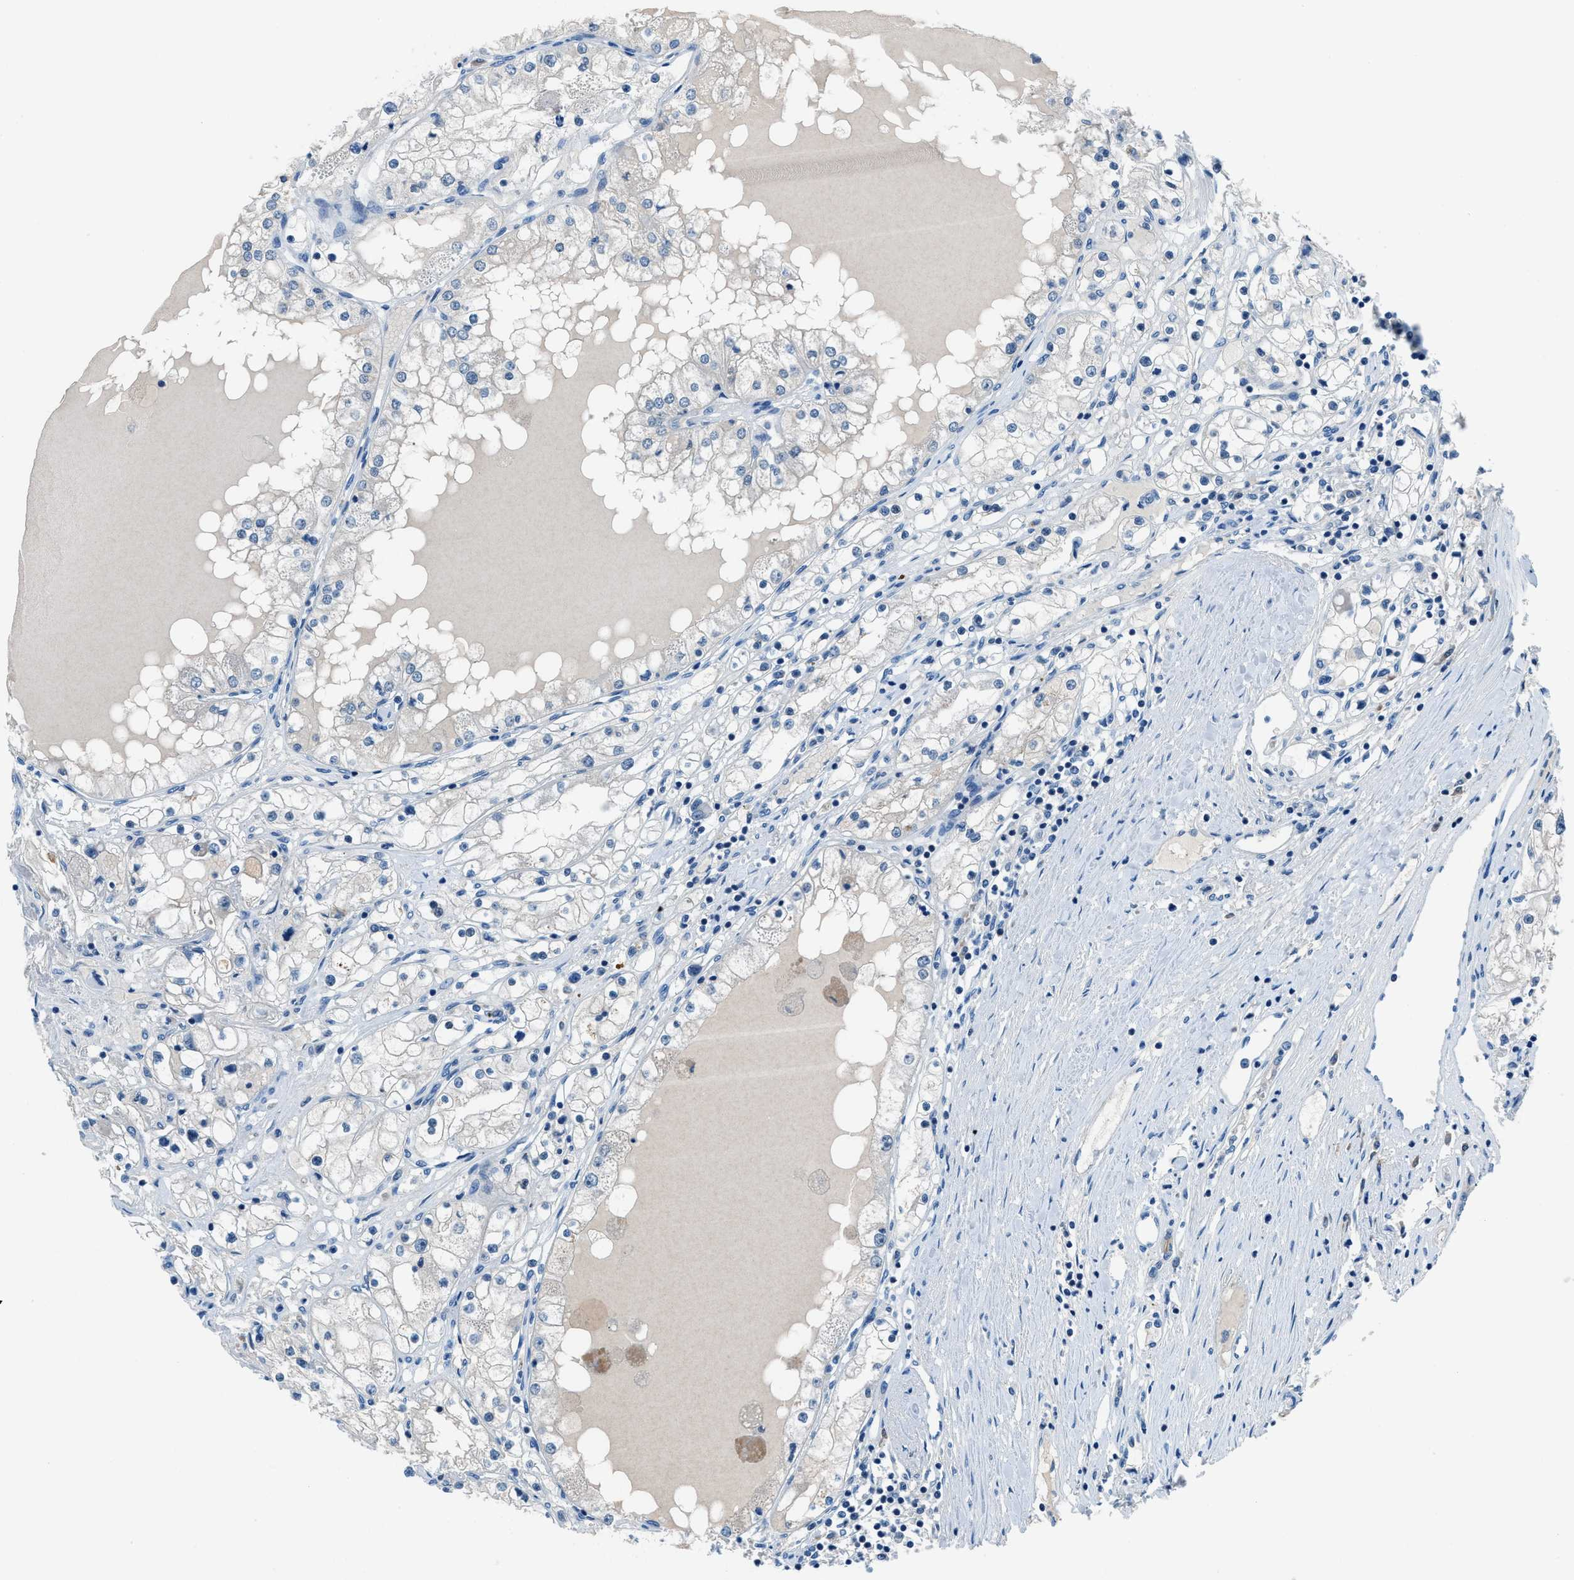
{"staining": {"intensity": "negative", "quantity": "none", "location": "none"}, "tissue": "renal cancer", "cell_type": "Tumor cells", "image_type": "cancer", "snomed": [{"axis": "morphology", "description": "Adenocarcinoma, NOS"}, {"axis": "topography", "description": "Kidney"}], "caption": "A histopathology image of human renal adenocarcinoma is negative for staining in tumor cells.", "gene": "ACP1", "patient": {"sex": "male", "age": 68}}